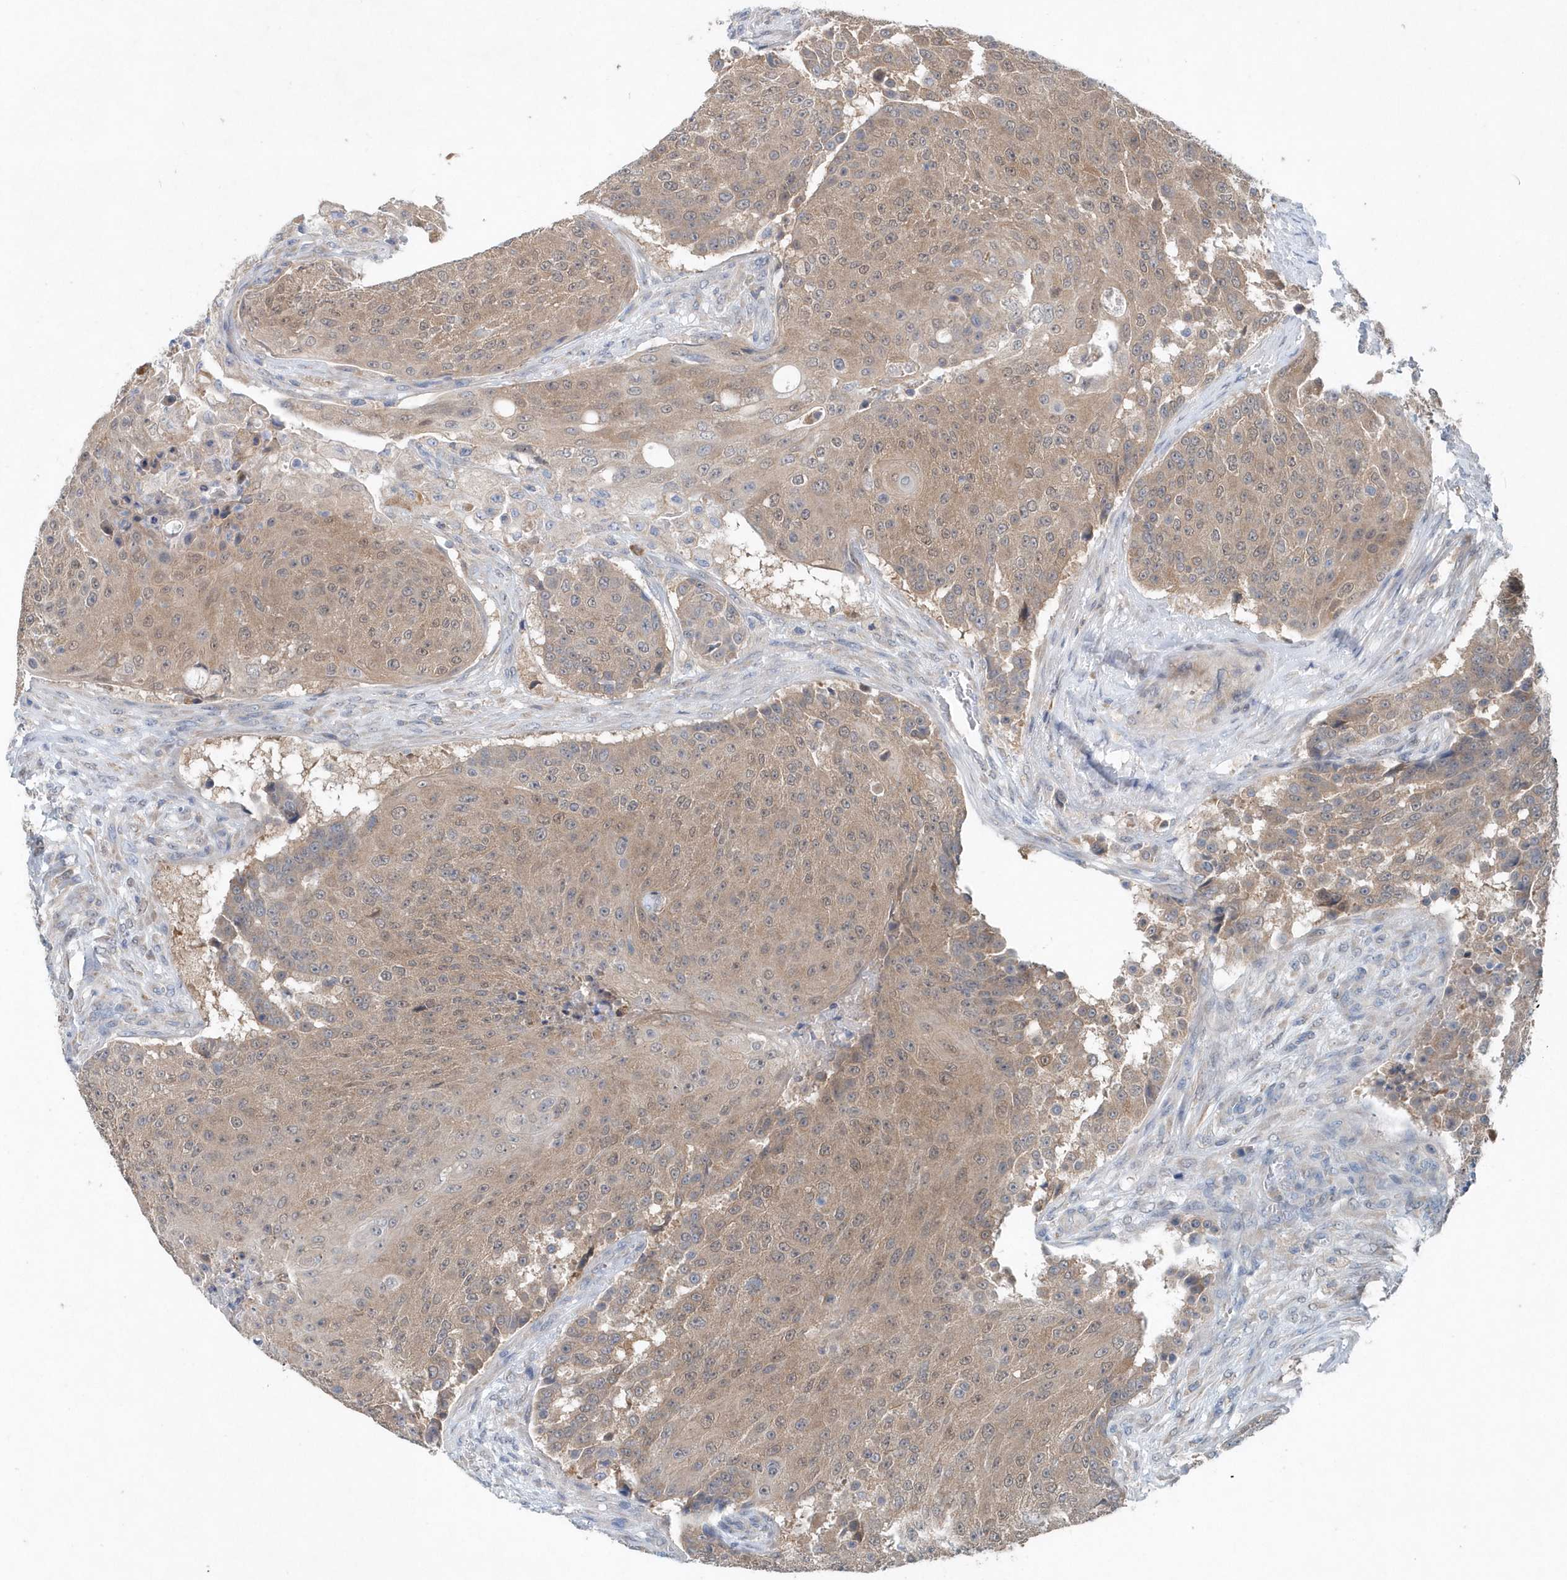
{"staining": {"intensity": "moderate", "quantity": "25%-75%", "location": "cytoplasmic/membranous"}, "tissue": "urothelial cancer", "cell_type": "Tumor cells", "image_type": "cancer", "snomed": [{"axis": "morphology", "description": "Urothelial carcinoma, High grade"}, {"axis": "topography", "description": "Urinary bladder"}], "caption": "This is an image of immunohistochemistry (IHC) staining of urothelial cancer, which shows moderate positivity in the cytoplasmic/membranous of tumor cells.", "gene": "PFN2", "patient": {"sex": "female", "age": 63}}